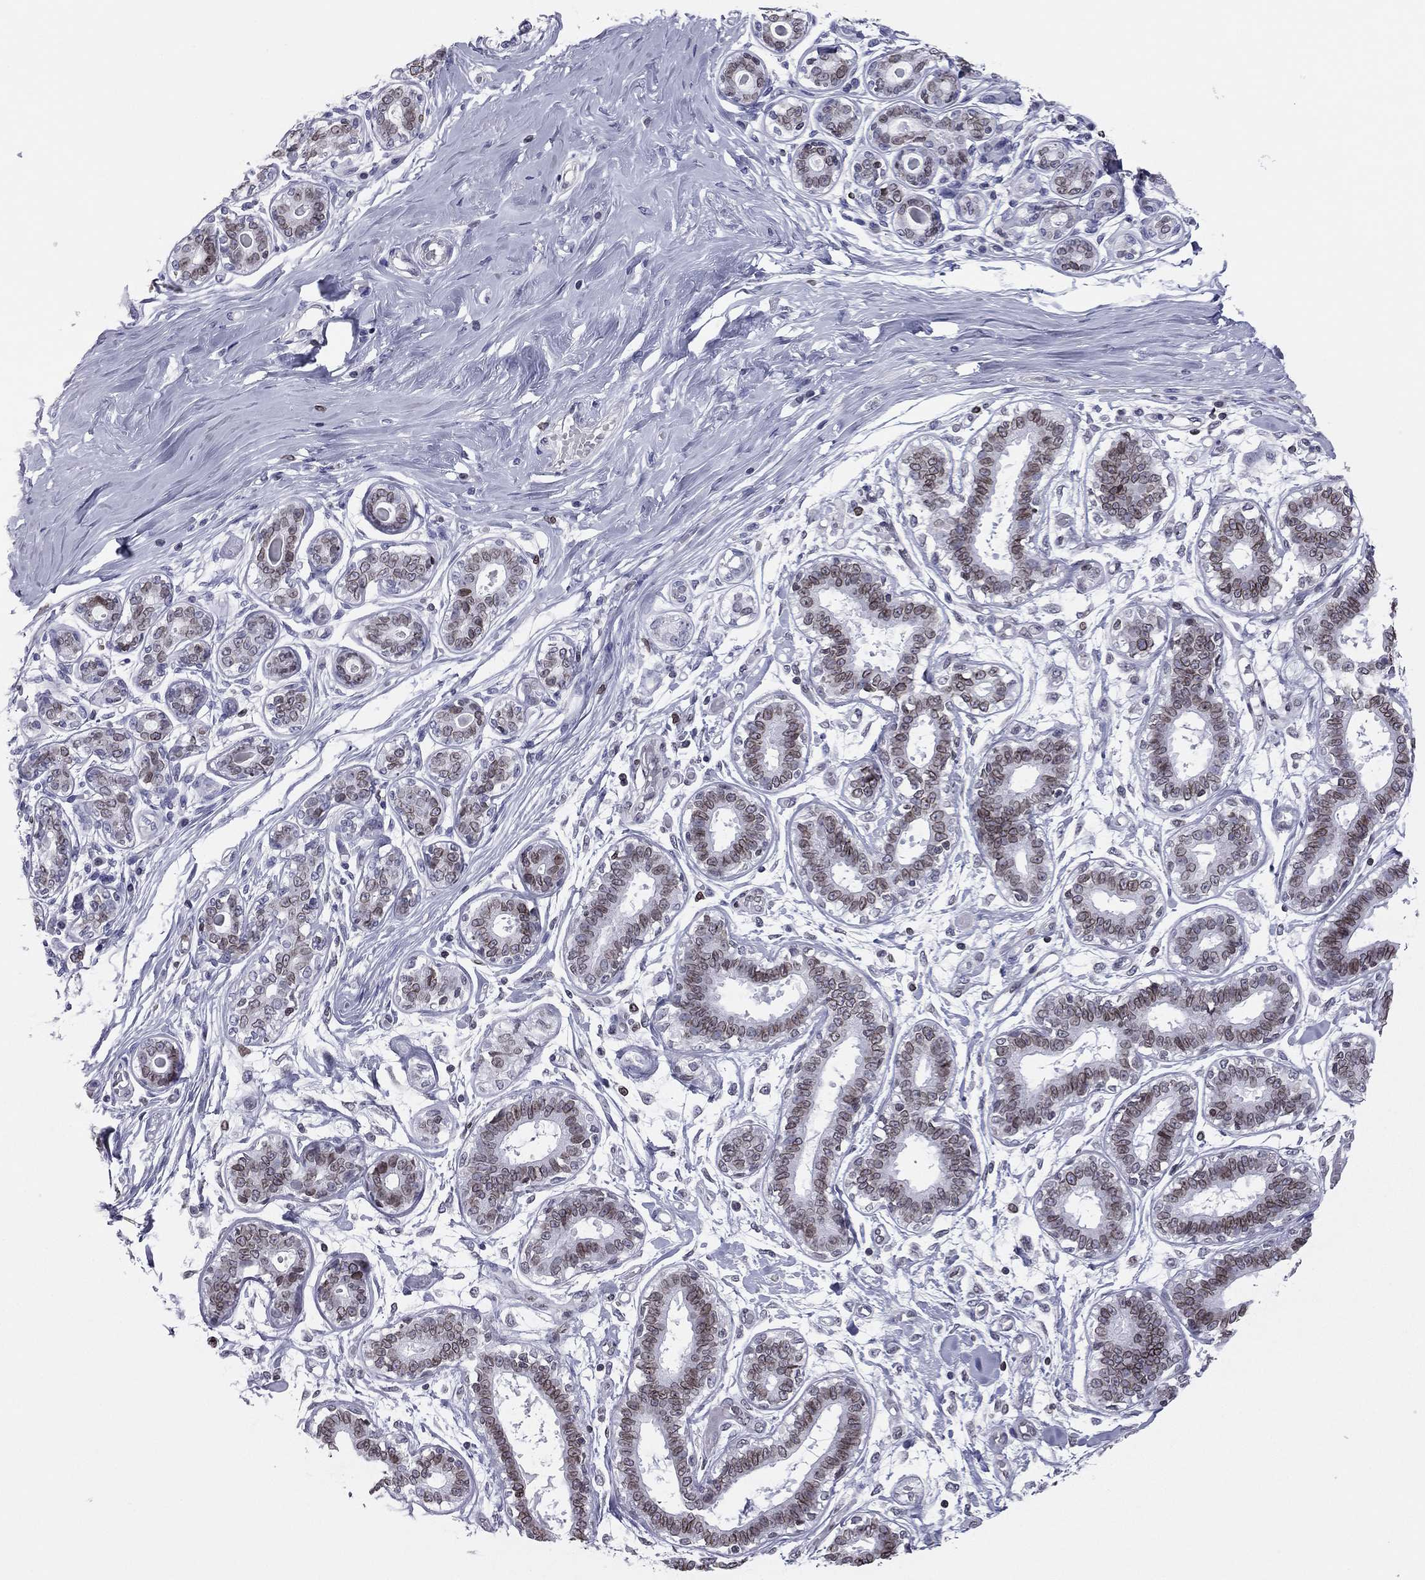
{"staining": {"intensity": "negative", "quantity": "none", "location": "none"}, "tissue": "breast", "cell_type": "Adipocytes", "image_type": "normal", "snomed": [{"axis": "morphology", "description": "Normal tissue, NOS"}, {"axis": "topography", "description": "Skin"}, {"axis": "topography", "description": "Breast"}], "caption": "Adipocytes show no significant positivity in benign breast. Brightfield microscopy of IHC stained with DAB (3,3'-diaminobenzidine) (brown) and hematoxylin (blue), captured at high magnification.", "gene": "ESPL1", "patient": {"sex": "female", "age": 43}}